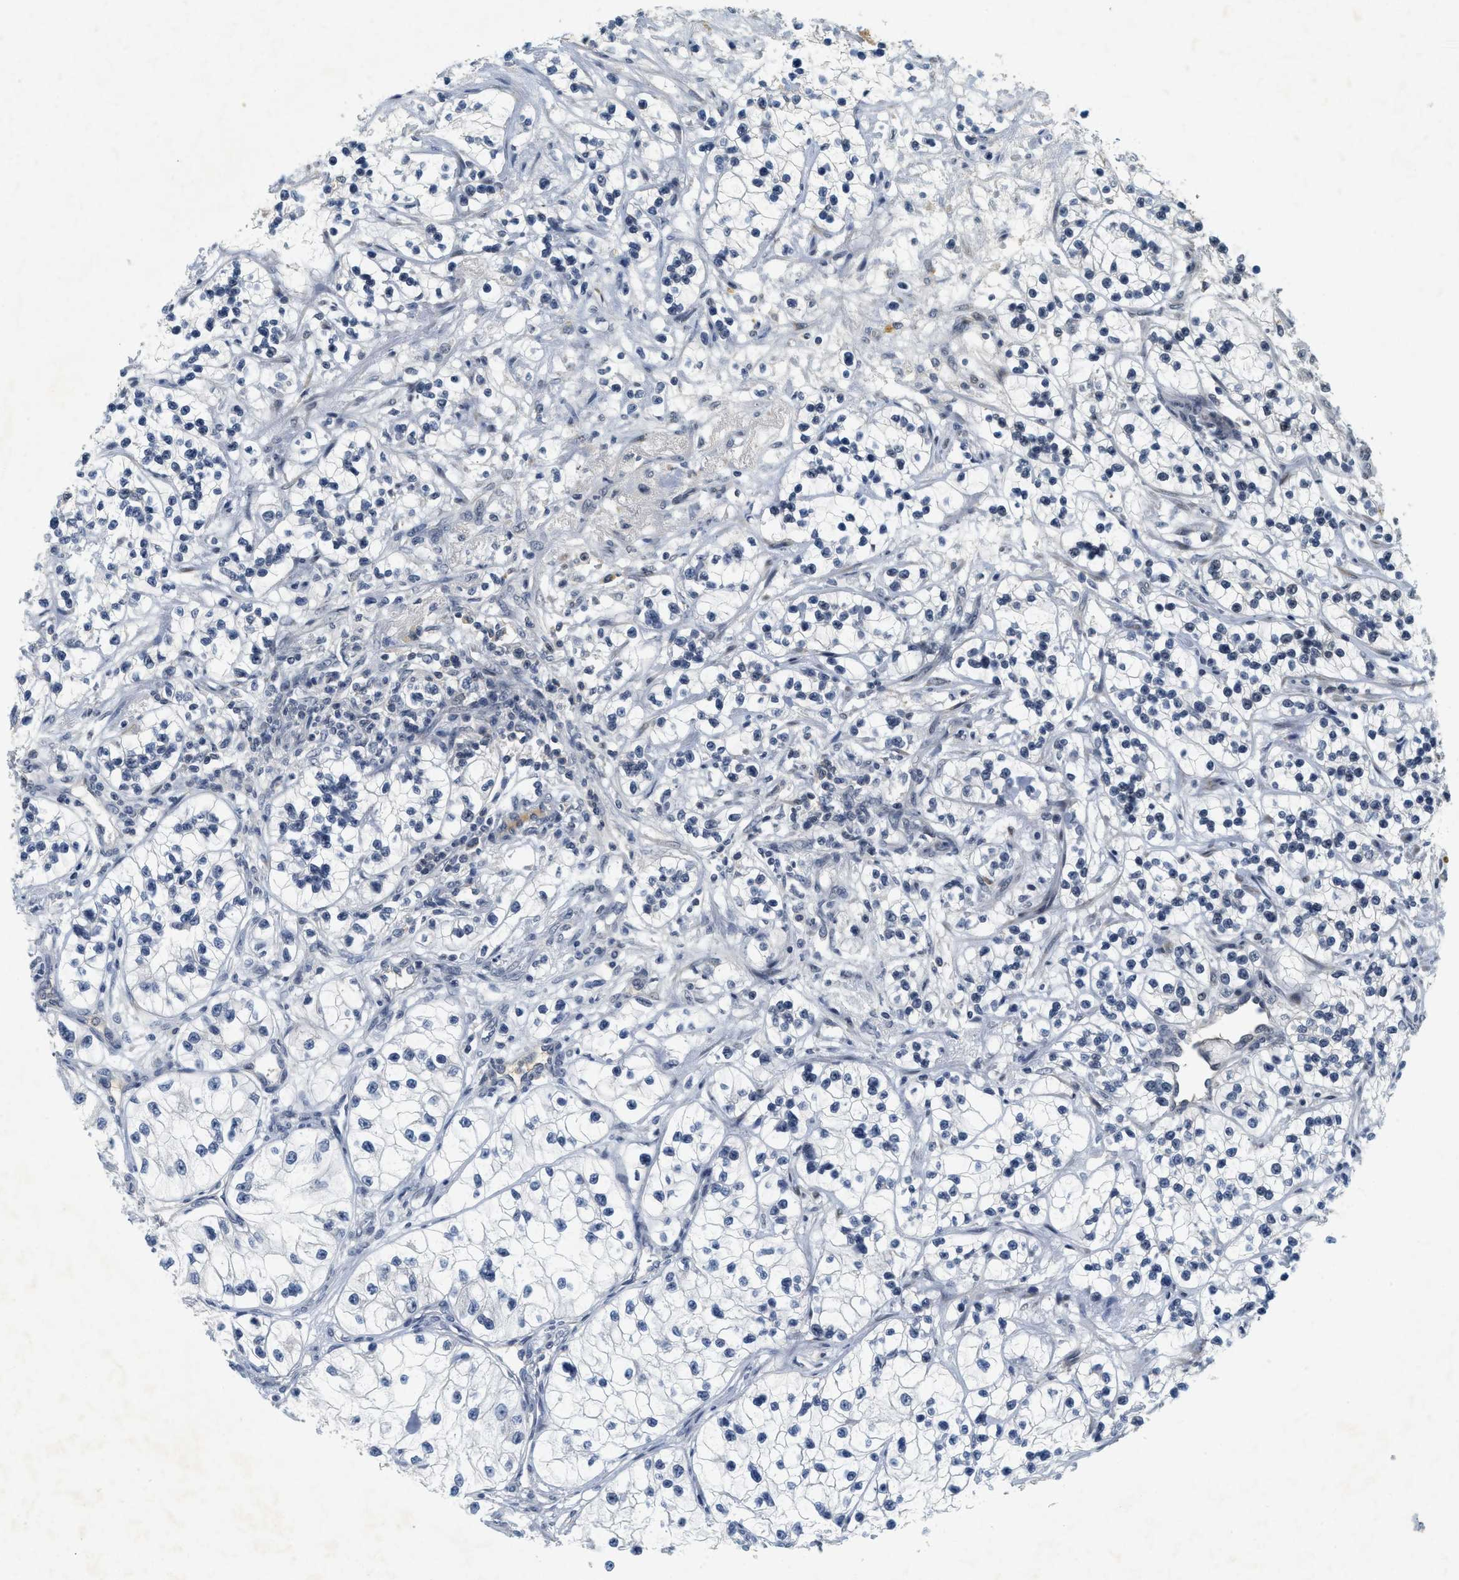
{"staining": {"intensity": "negative", "quantity": "none", "location": "none"}, "tissue": "renal cancer", "cell_type": "Tumor cells", "image_type": "cancer", "snomed": [{"axis": "morphology", "description": "Adenocarcinoma, NOS"}, {"axis": "topography", "description": "Kidney"}], "caption": "Immunohistochemistry photomicrograph of human renal adenocarcinoma stained for a protein (brown), which exhibits no positivity in tumor cells. (Stains: DAB immunohistochemistry with hematoxylin counter stain, Microscopy: brightfield microscopy at high magnification).", "gene": "MZF1", "patient": {"sex": "female", "age": 57}}